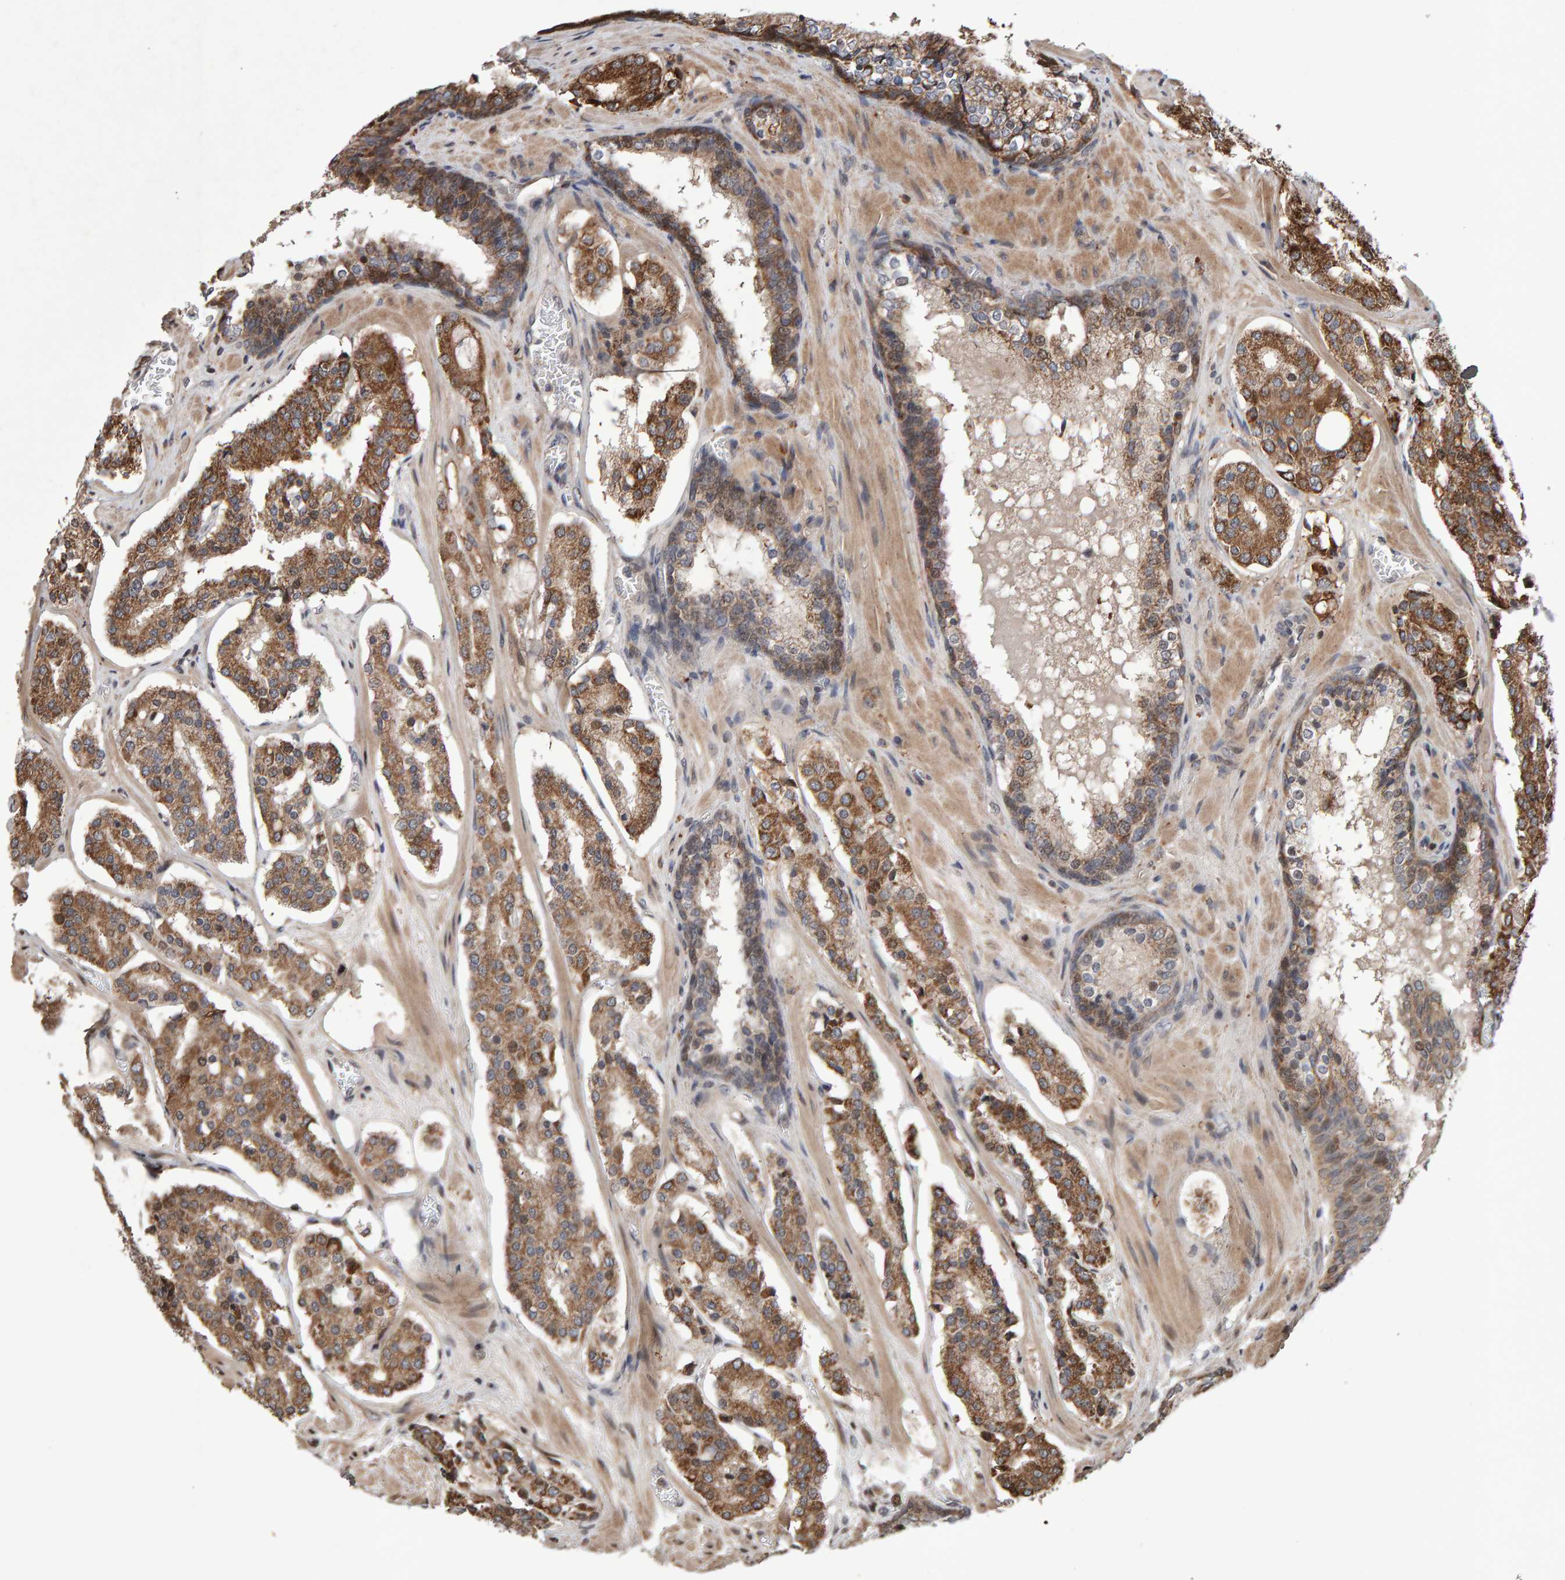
{"staining": {"intensity": "moderate", "quantity": ">75%", "location": "cytoplasmic/membranous"}, "tissue": "prostate cancer", "cell_type": "Tumor cells", "image_type": "cancer", "snomed": [{"axis": "morphology", "description": "Adenocarcinoma, High grade"}, {"axis": "topography", "description": "Prostate"}], "caption": "Prostate high-grade adenocarcinoma stained with a protein marker displays moderate staining in tumor cells.", "gene": "PECR", "patient": {"sex": "male", "age": 60}}